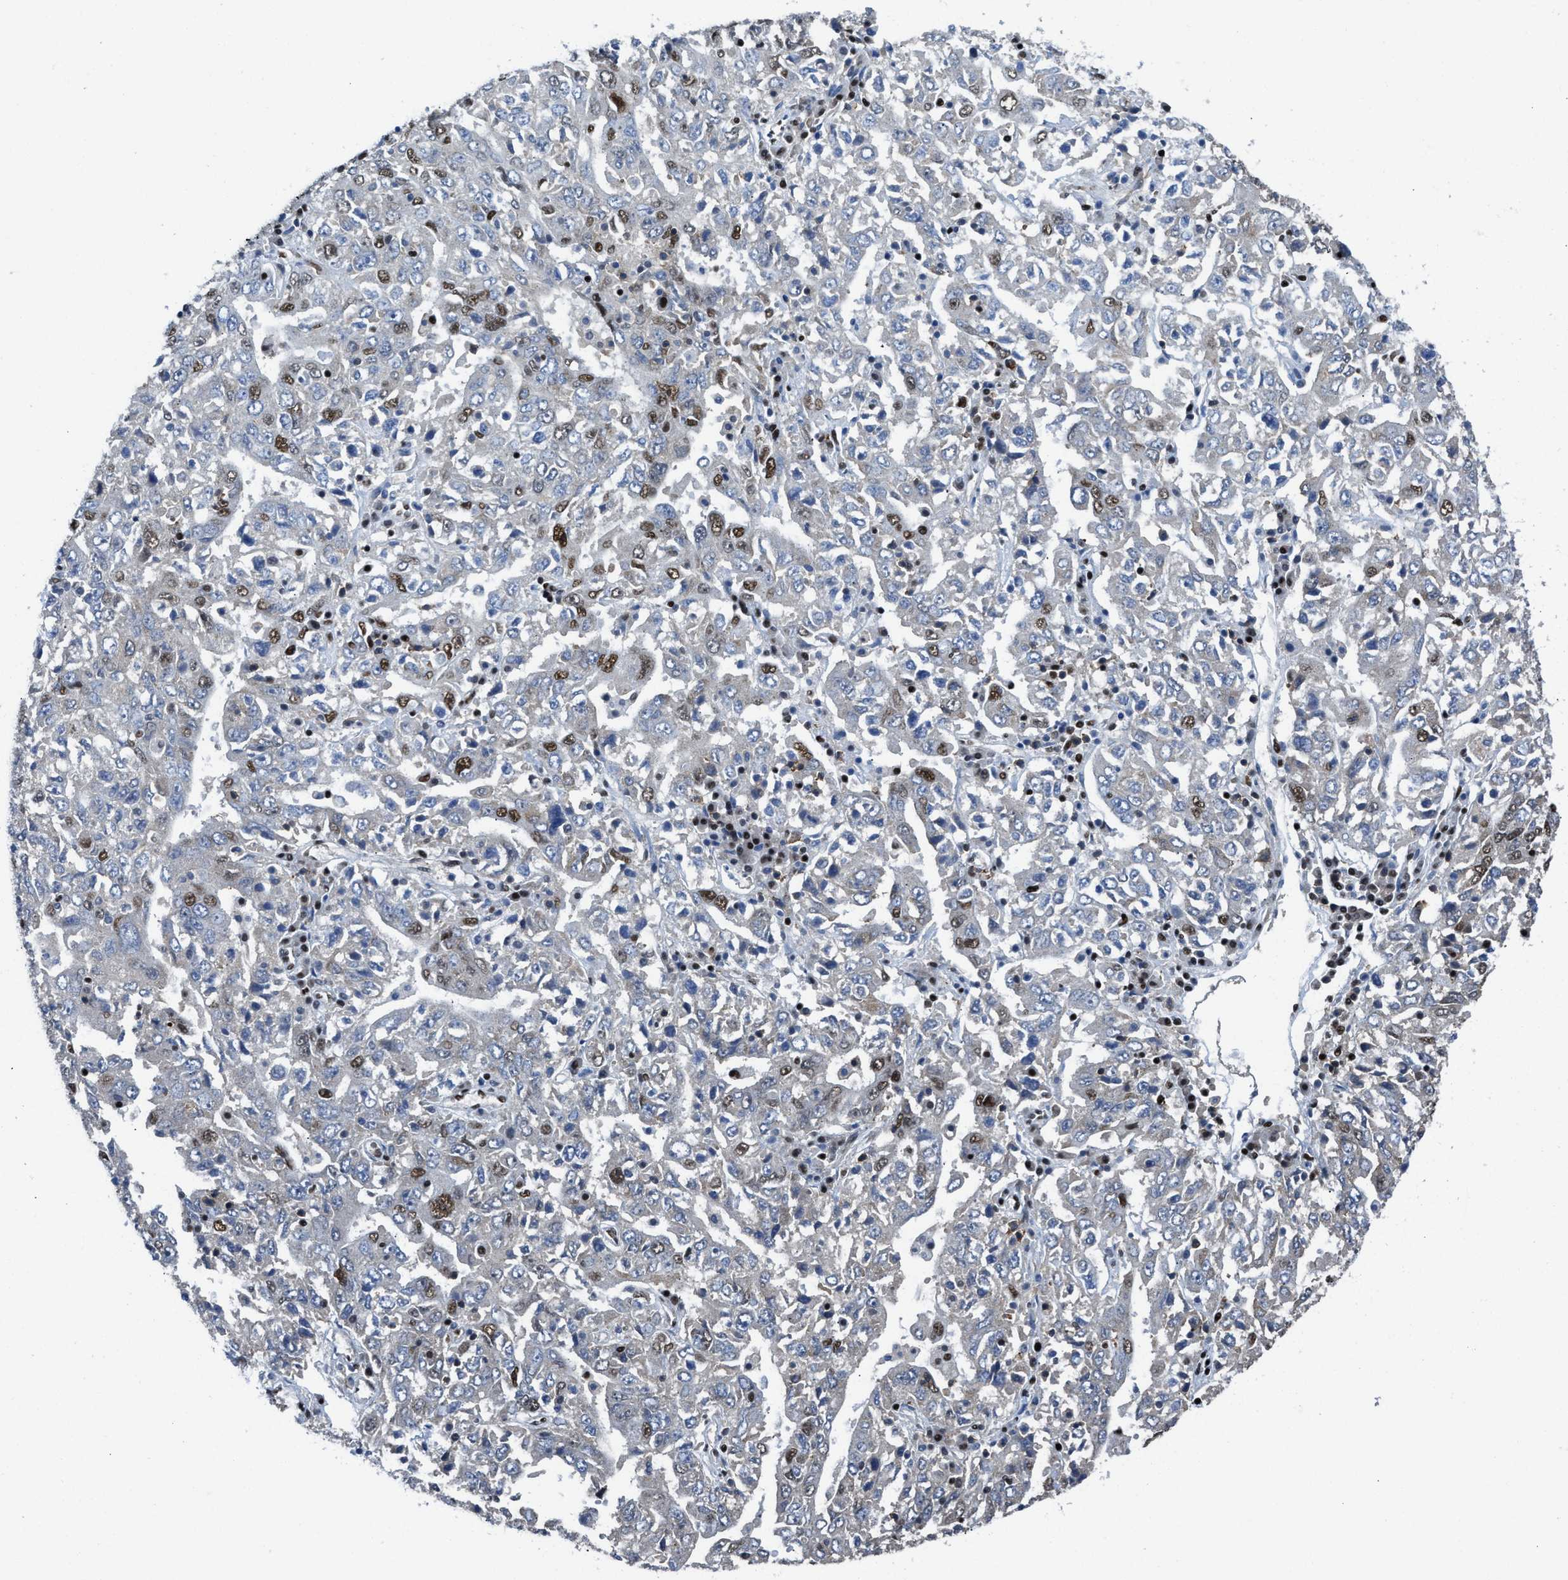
{"staining": {"intensity": "moderate", "quantity": "<25%", "location": "nuclear"}, "tissue": "ovarian cancer", "cell_type": "Tumor cells", "image_type": "cancer", "snomed": [{"axis": "morphology", "description": "Carcinoma, endometroid"}, {"axis": "topography", "description": "Ovary"}], "caption": "DAB immunohistochemical staining of ovarian endometroid carcinoma demonstrates moderate nuclear protein positivity in about <25% of tumor cells.", "gene": "SCAF4", "patient": {"sex": "female", "age": 62}}